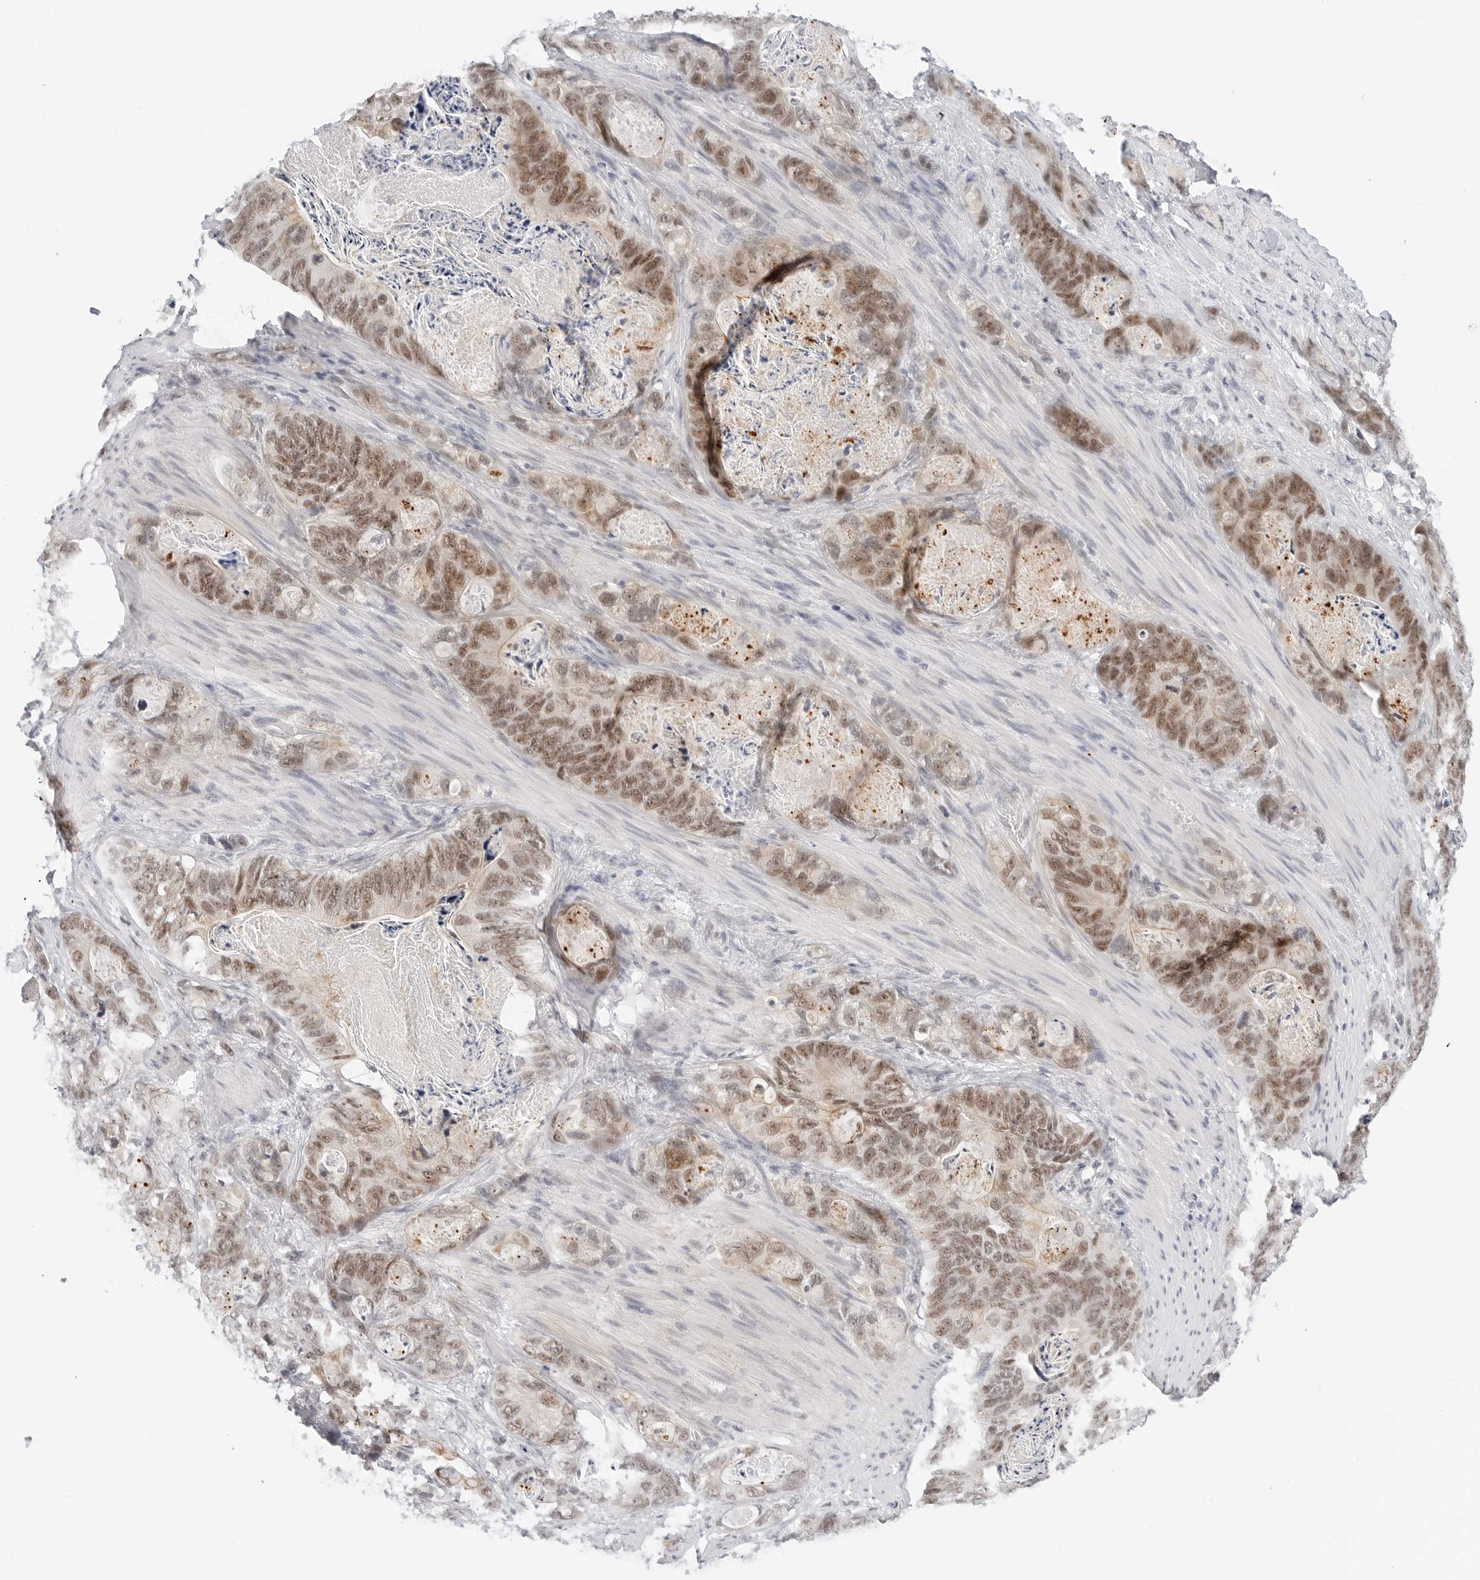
{"staining": {"intensity": "moderate", "quantity": ">75%", "location": "nuclear"}, "tissue": "stomach cancer", "cell_type": "Tumor cells", "image_type": "cancer", "snomed": [{"axis": "morphology", "description": "Normal tissue, NOS"}, {"axis": "morphology", "description": "Adenocarcinoma, NOS"}, {"axis": "topography", "description": "Stomach"}], "caption": "This micrograph reveals stomach cancer stained with immunohistochemistry to label a protein in brown. The nuclear of tumor cells show moderate positivity for the protein. Nuclei are counter-stained blue.", "gene": "TSEN2", "patient": {"sex": "female", "age": 89}}